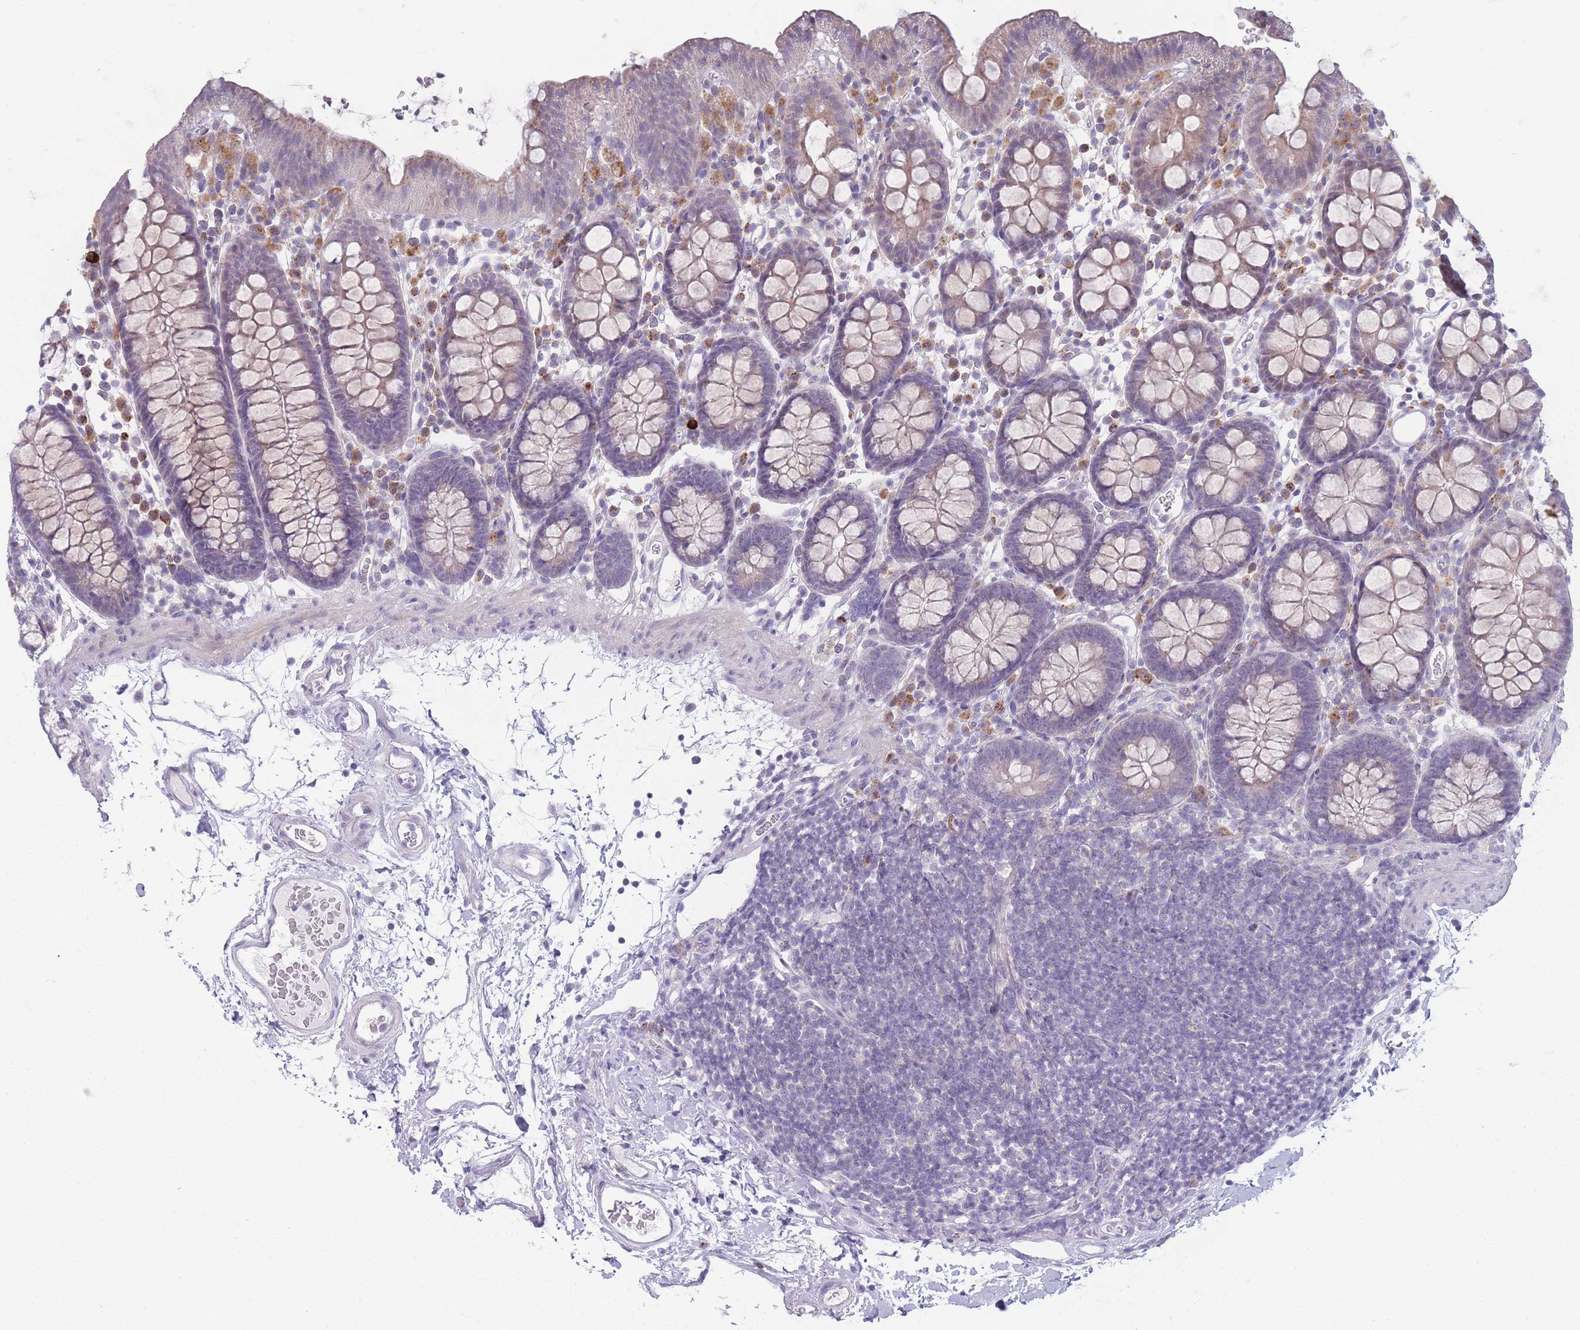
{"staining": {"intensity": "negative", "quantity": "none", "location": "none"}, "tissue": "colon", "cell_type": "Endothelial cells", "image_type": "normal", "snomed": [{"axis": "morphology", "description": "Normal tissue, NOS"}, {"axis": "topography", "description": "Colon"}], "caption": "High power microscopy histopathology image of an immunohistochemistry (IHC) image of unremarkable colon, revealing no significant expression in endothelial cells.", "gene": "PAIP2B", "patient": {"sex": "male", "age": 75}}